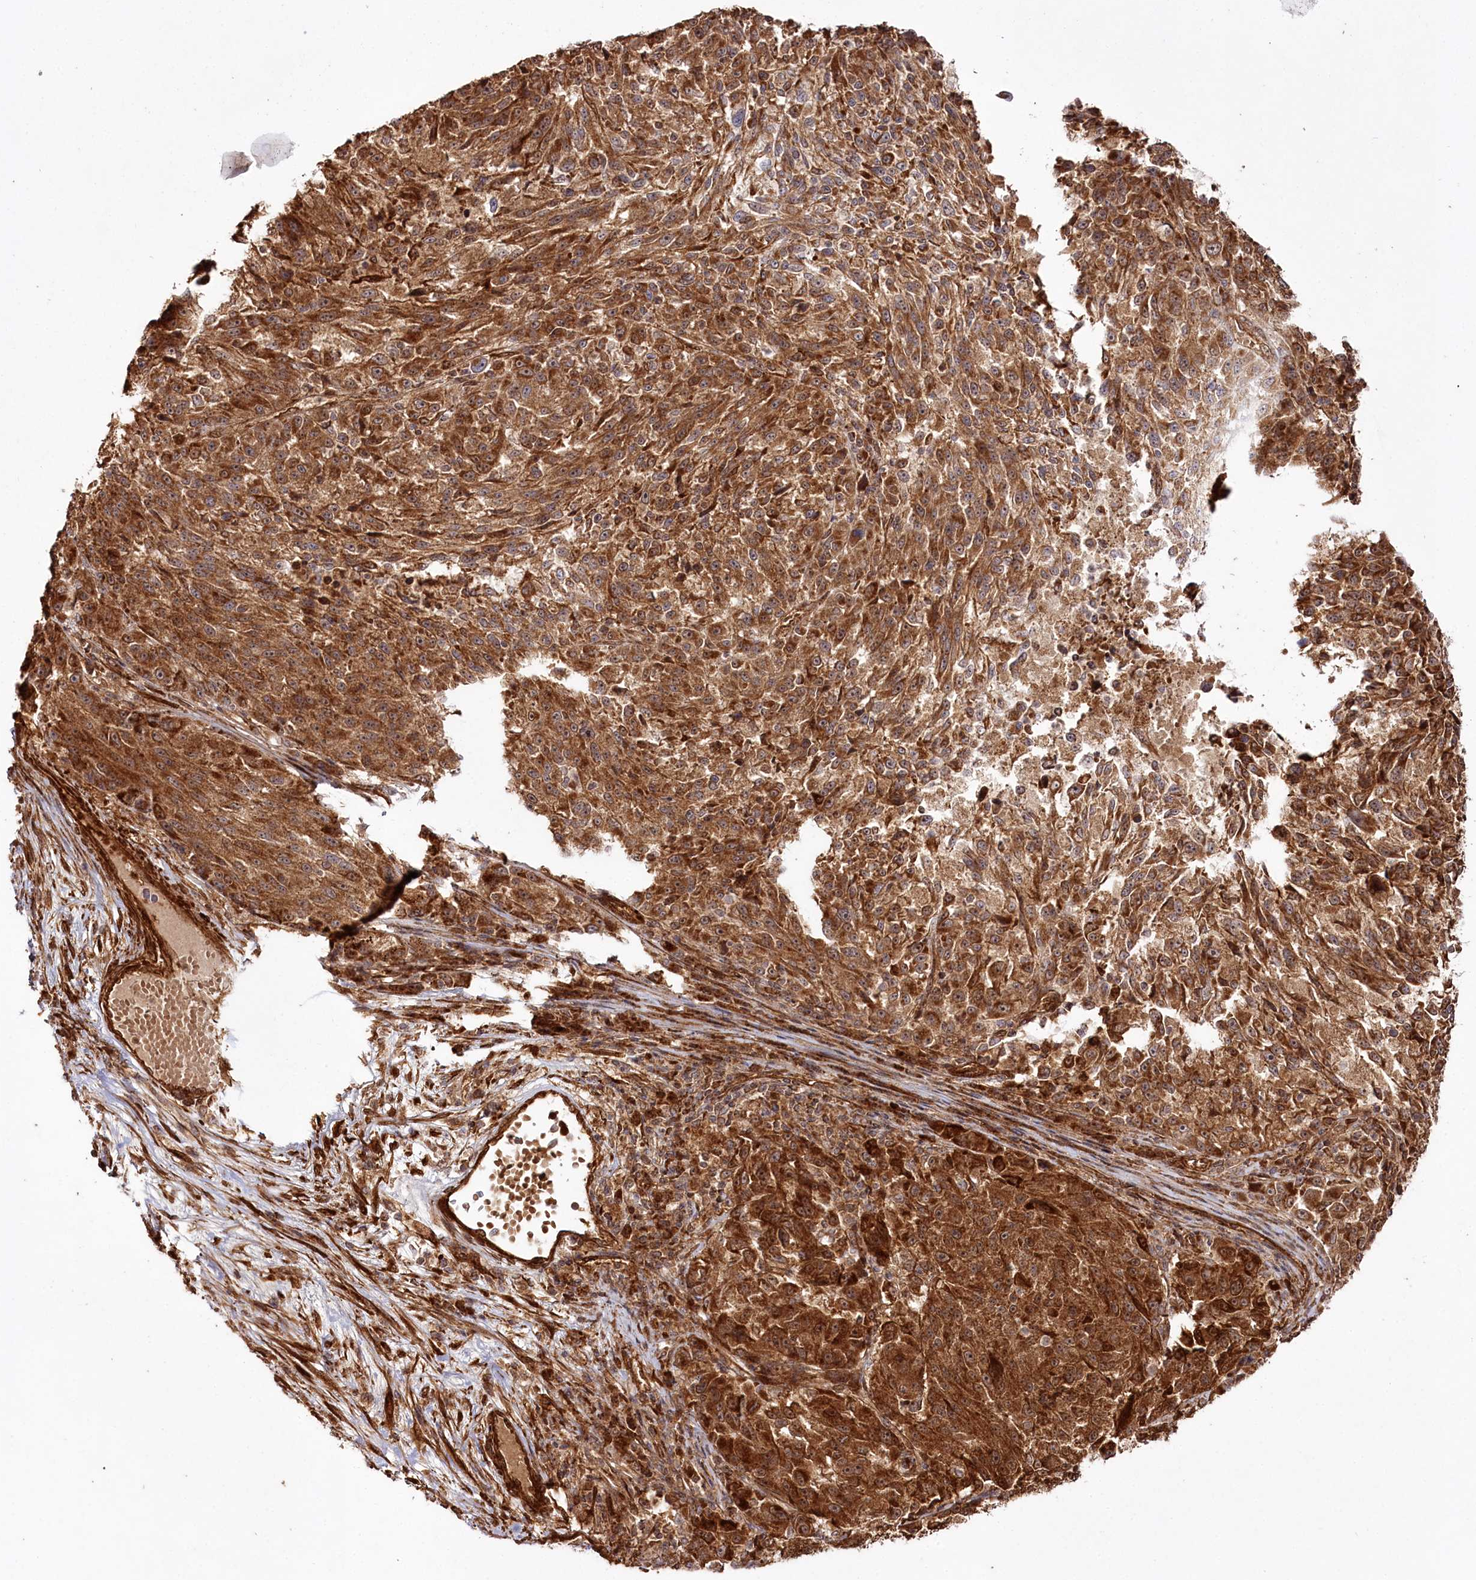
{"staining": {"intensity": "strong", "quantity": ">75%", "location": "cytoplasmic/membranous"}, "tissue": "melanoma", "cell_type": "Tumor cells", "image_type": "cancer", "snomed": [{"axis": "morphology", "description": "Malignant melanoma, NOS"}, {"axis": "topography", "description": "Skin"}], "caption": "IHC of malignant melanoma shows high levels of strong cytoplasmic/membranous expression in approximately >75% of tumor cells.", "gene": "REXO2", "patient": {"sex": "male", "age": 53}}